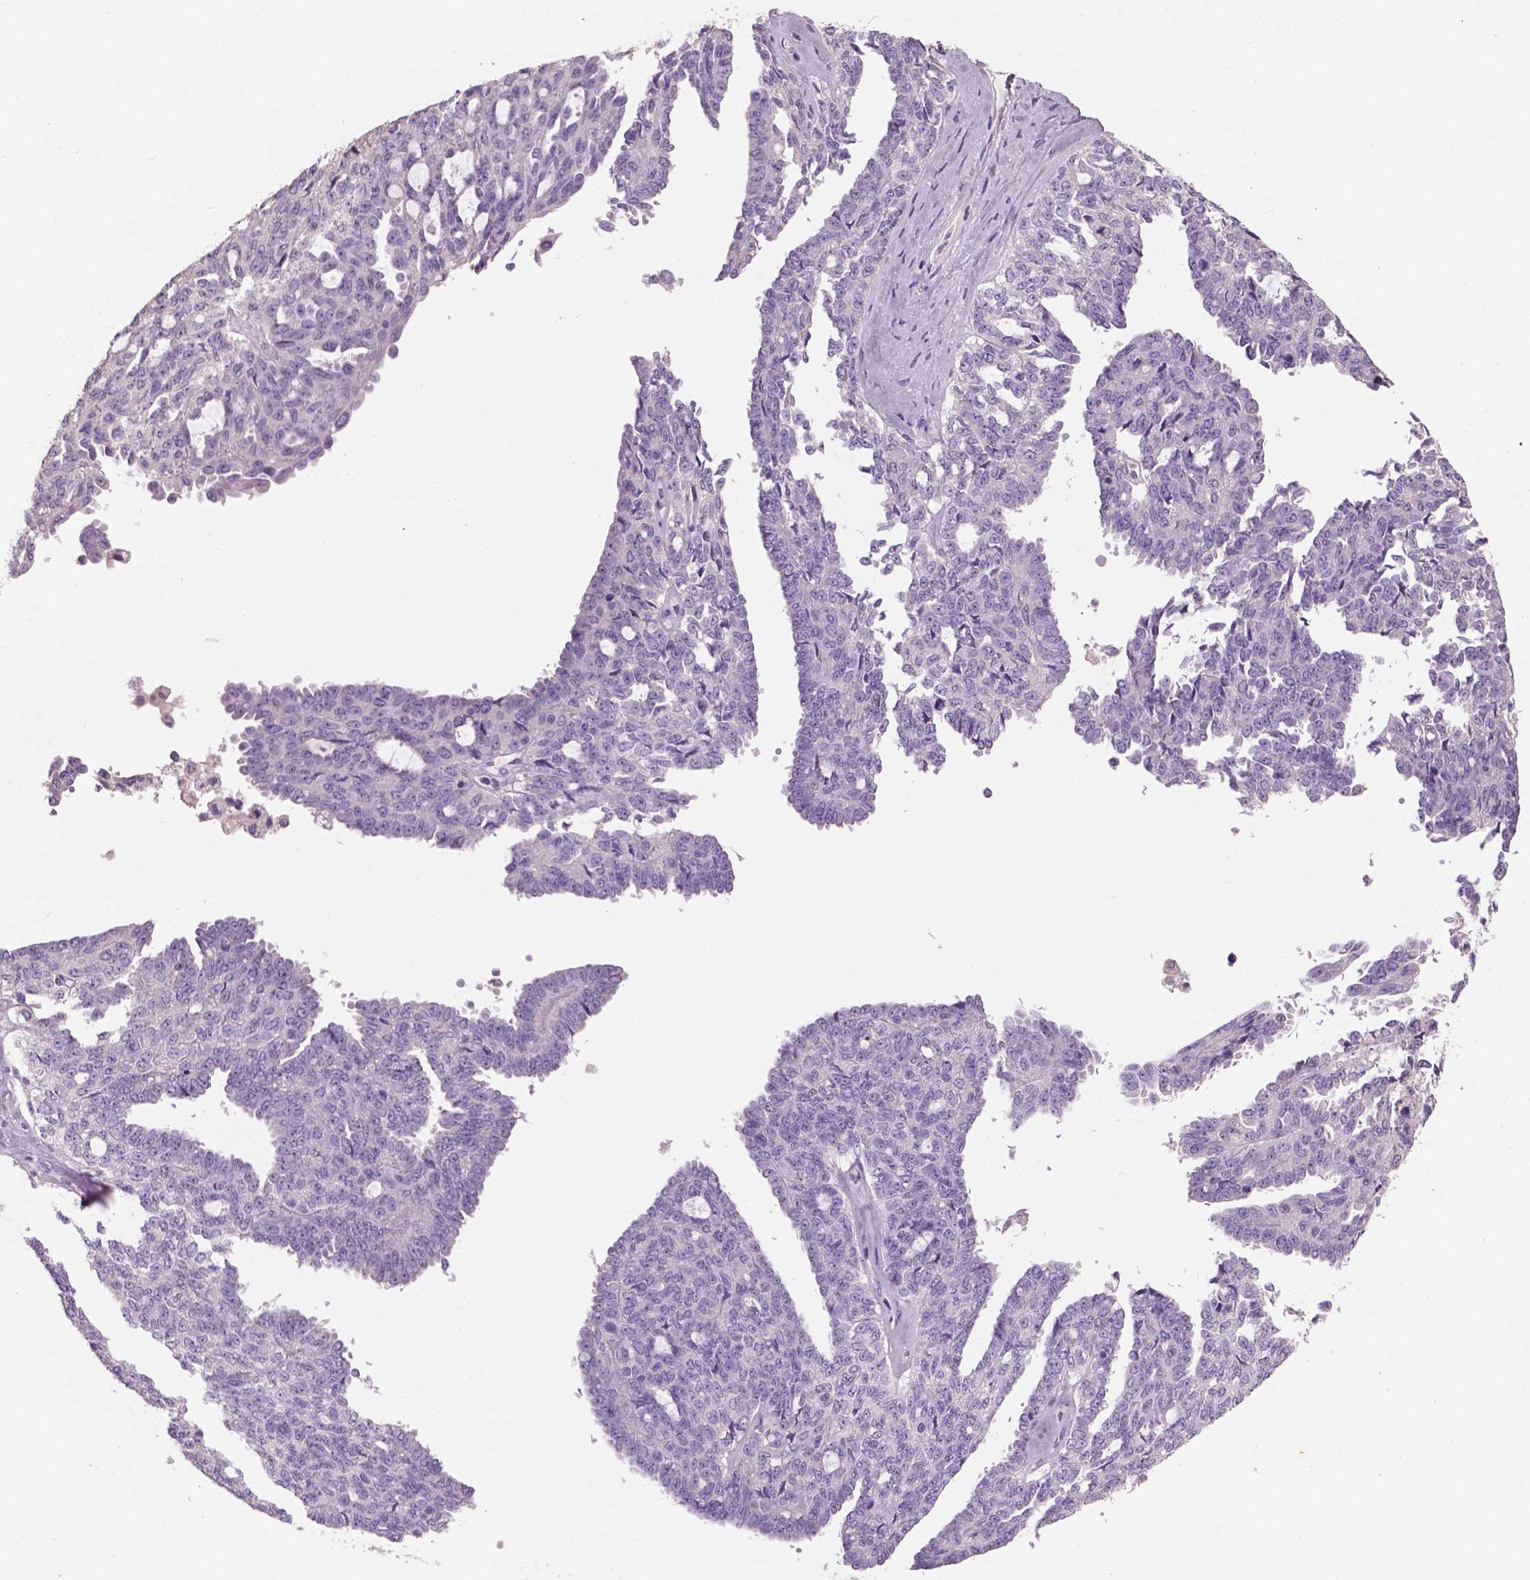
{"staining": {"intensity": "negative", "quantity": "none", "location": "none"}, "tissue": "ovarian cancer", "cell_type": "Tumor cells", "image_type": "cancer", "snomed": [{"axis": "morphology", "description": "Cystadenocarcinoma, serous, NOS"}, {"axis": "topography", "description": "Ovary"}], "caption": "This is an IHC micrograph of serous cystadenocarcinoma (ovarian). There is no staining in tumor cells.", "gene": "SBSN", "patient": {"sex": "female", "age": 71}}